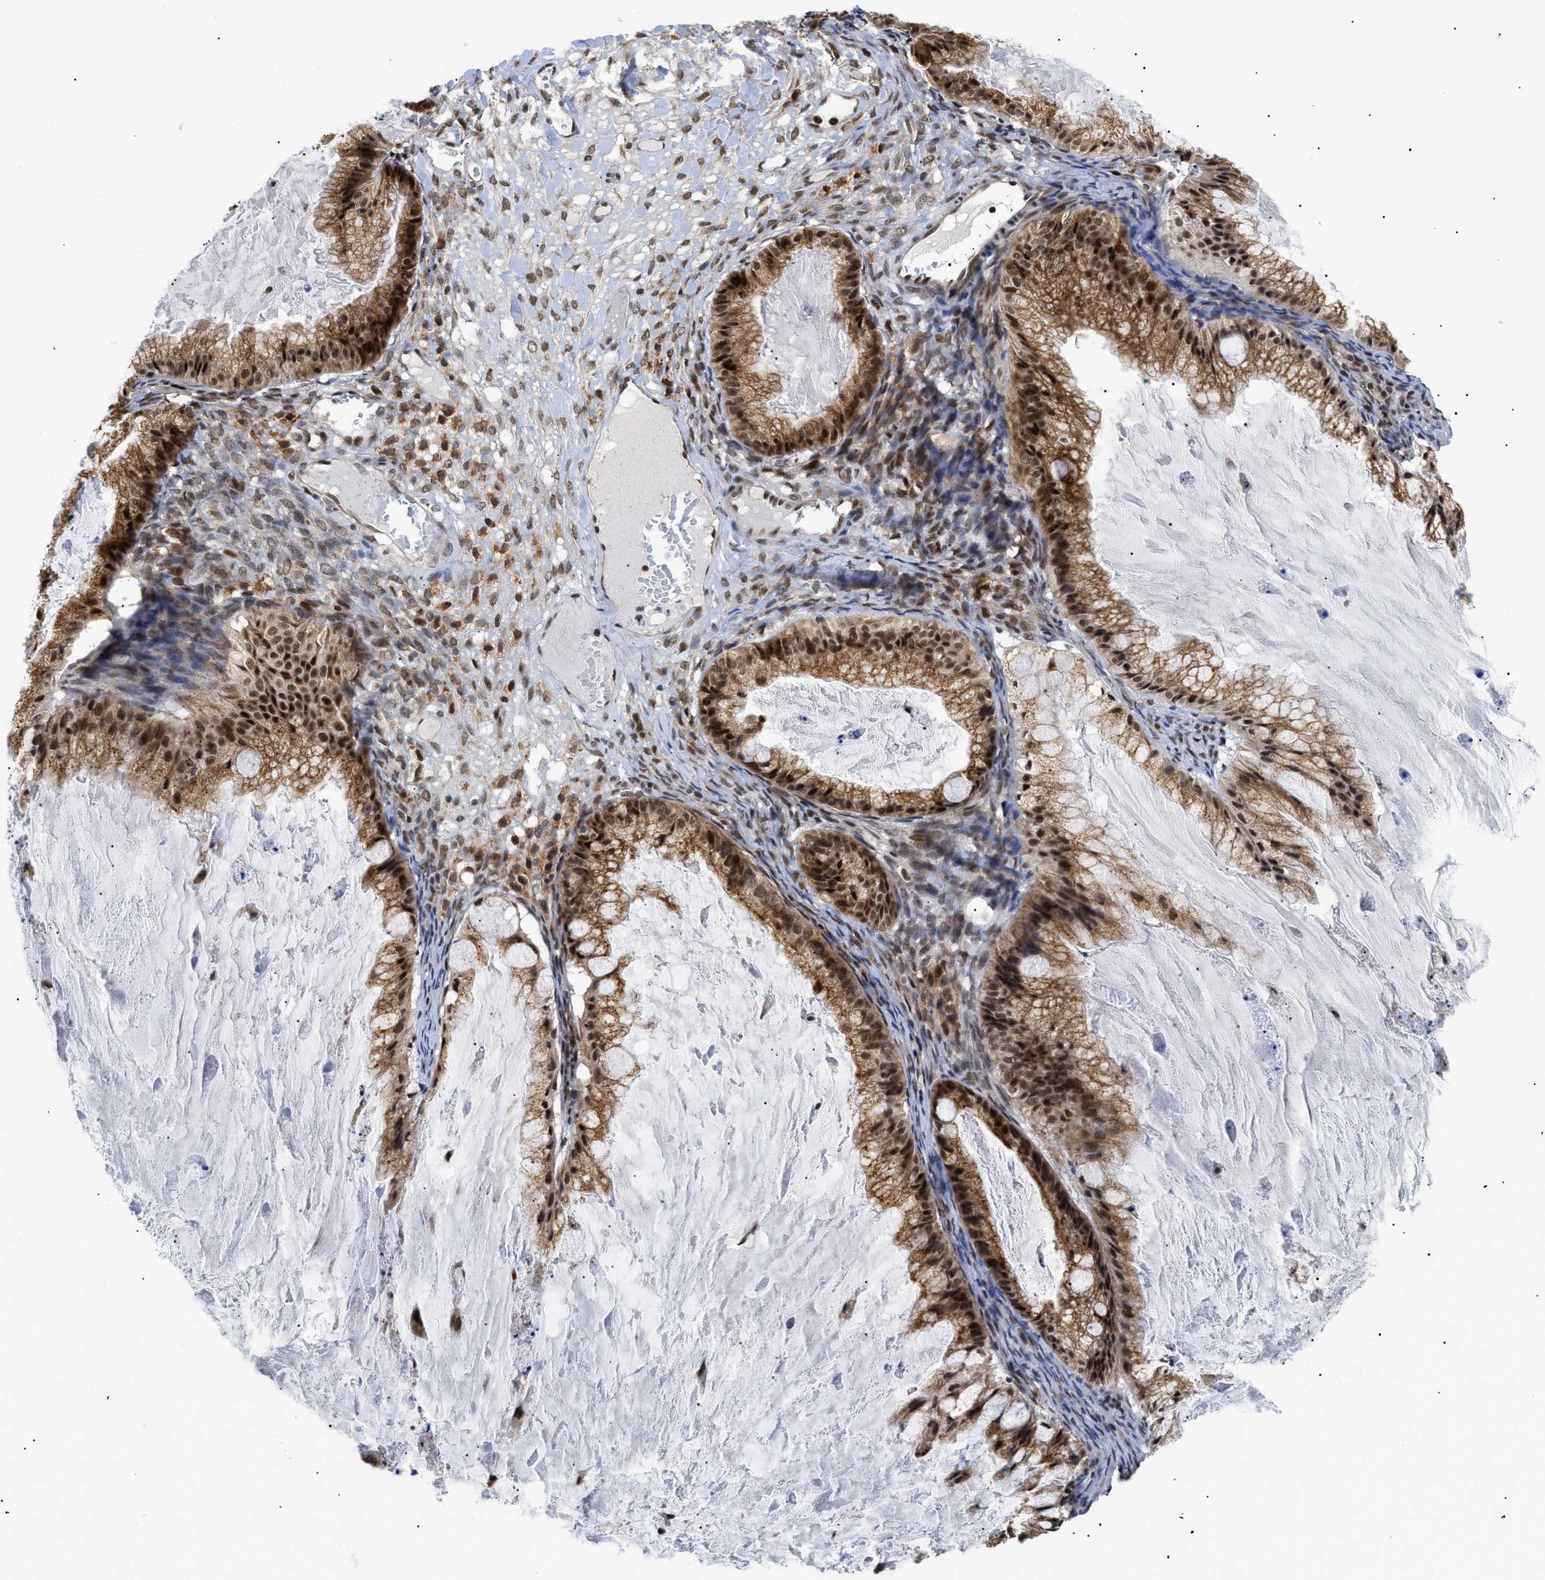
{"staining": {"intensity": "moderate", "quantity": ">75%", "location": "cytoplasmic/membranous,nuclear"}, "tissue": "ovarian cancer", "cell_type": "Tumor cells", "image_type": "cancer", "snomed": [{"axis": "morphology", "description": "Cystadenocarcinoma, mucinous, NOS"}, {"axis": "topography", "description": "Ovary"}], "caption": "Immunohistochemical staining of human ovarian cancer reveals medium levels of moderate cytoplasmic/membranous and nuclear positivity in approximately >75% of tumor cells.", "gene": "ZBTB11", "patient": {"sex": "female", "age": 57}}